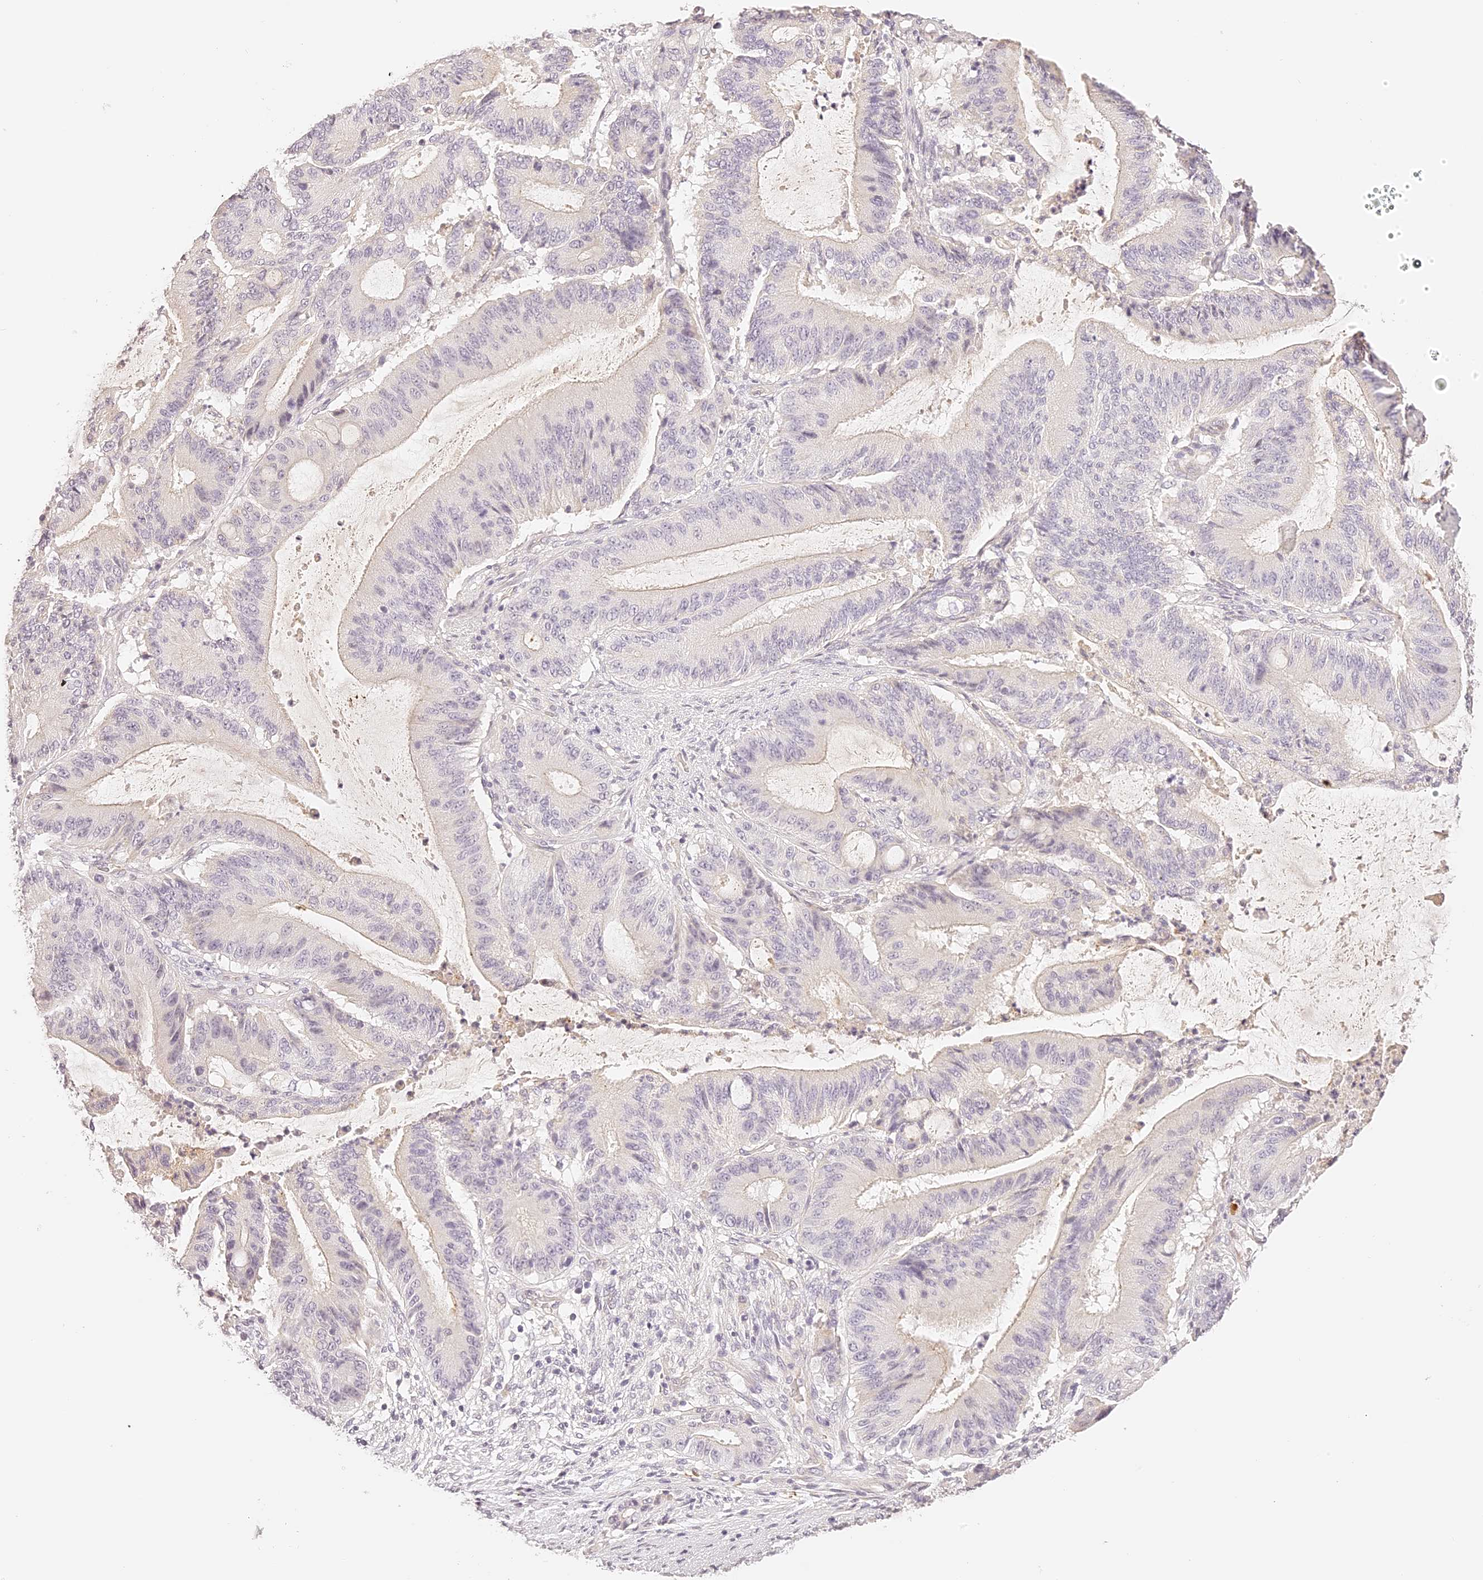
{"staining": {"intensity": "negative", "quantity": "none", "location": "none"}, "tissue": "liver cancer", "cell_type": "Tumor cells", "image_type": "cancer", "snomed": [{"axis": "morphology", "description": "Normal tissue, NOS"}, {"axis": "morphology", "description": "Cholangiocarcinoma"}, {"axis": "topography", "description": "Liver"}, {"axis": "topography", "description": "Peripheral nerve tissue"}], "caption": "Photomicrograph shows no significant protein expression in tumor cells of cholangiocarcinoma (liver).", "gene": "TRIM45", "patient": {"sex": "female", "age": 73}}